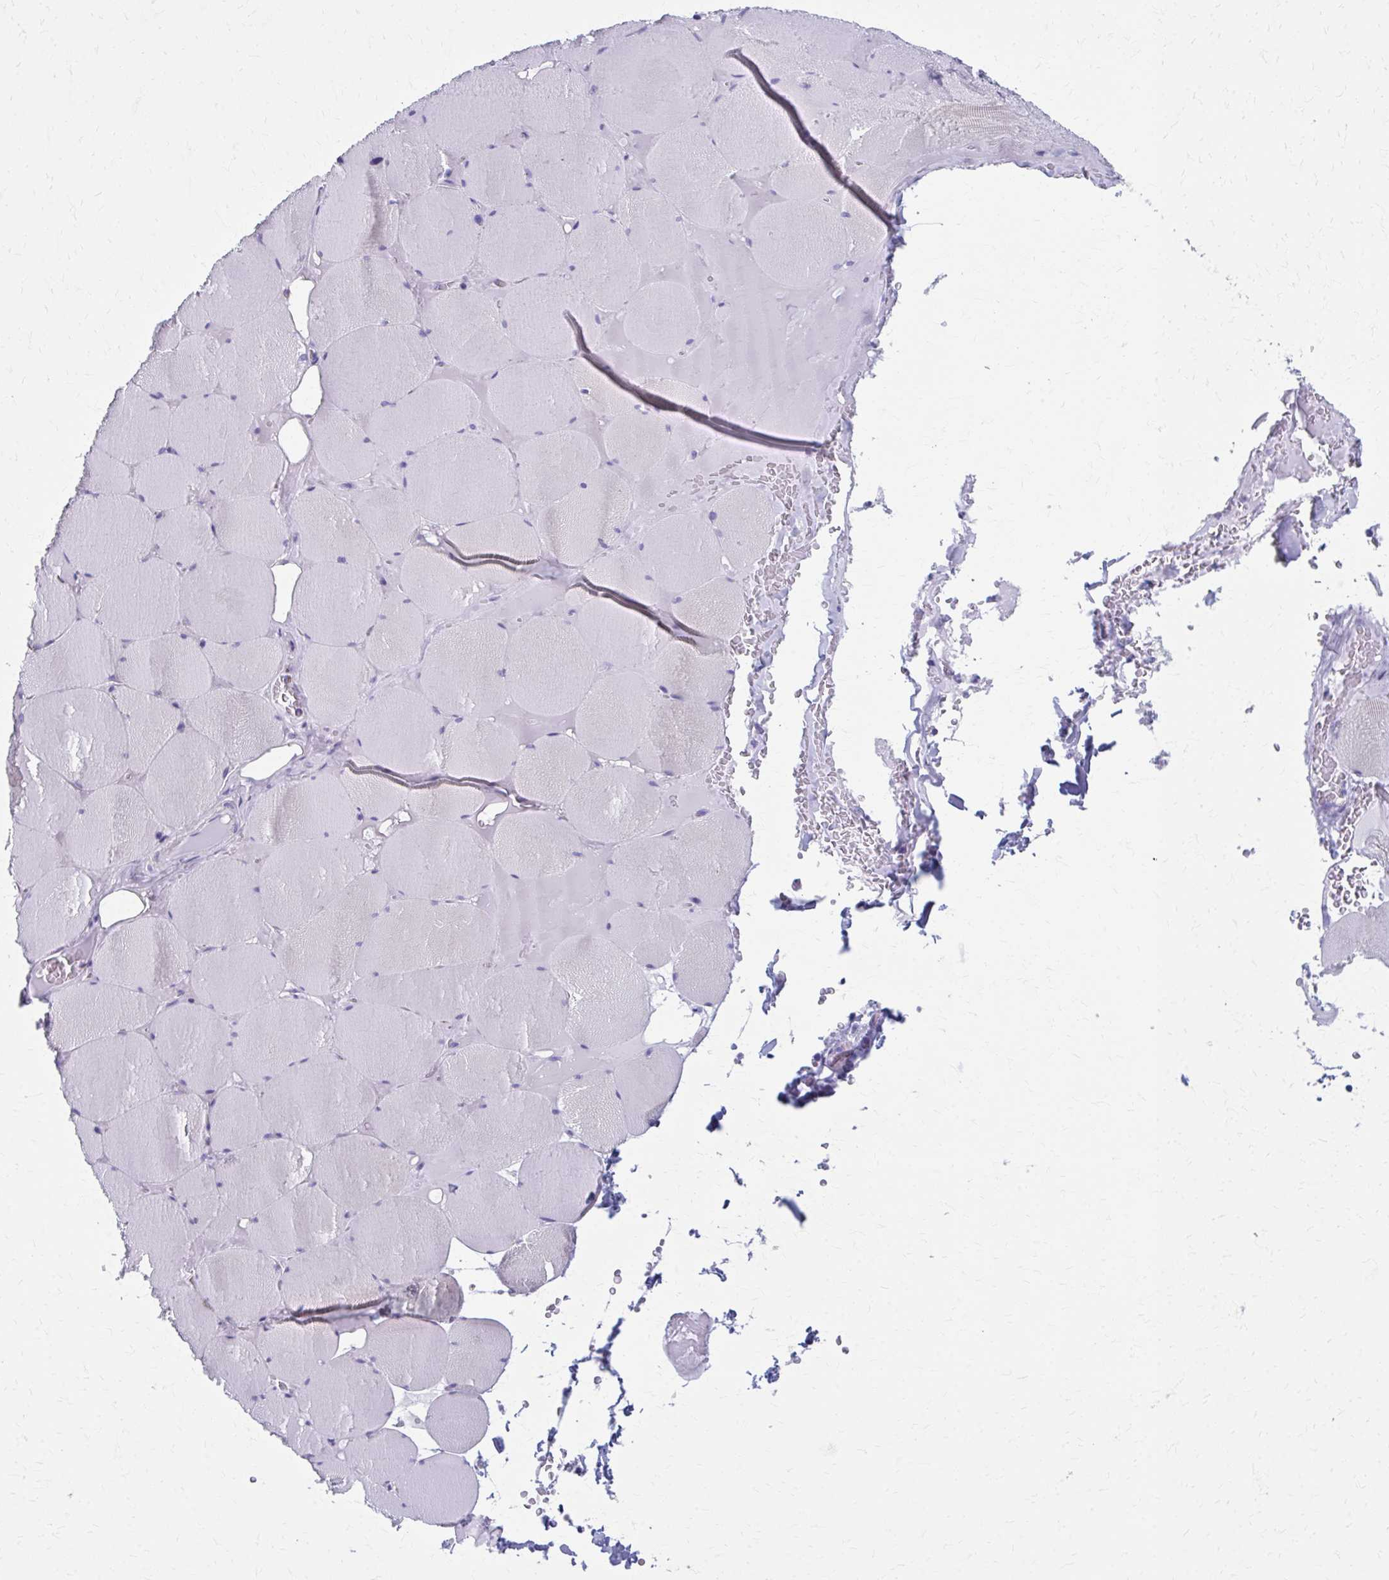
{"staining": {"intensity": "negative", "quantity": "none", "location": "none"}, "tissue": "skeletal muscle", "cell_type": "Myocytes", "image_type": "normal", "snomed": [{"axis": "morphology", "description": "Normal tissue, NOS"}, {"axis": "topography", "description": "Skeletal muscle"}, {"axis": "topography", "description": "Head-Neck"}], "caption": "An IHC histopathology image of normal skeletal muscle is shown. There is no staining in myocytes of skeletal muscle. (Brightfield microscopy of DAB immunohistochemistry at high magnification).", "gene": "MPLKIP", "patient": {"sex": "male", "age": 66}}